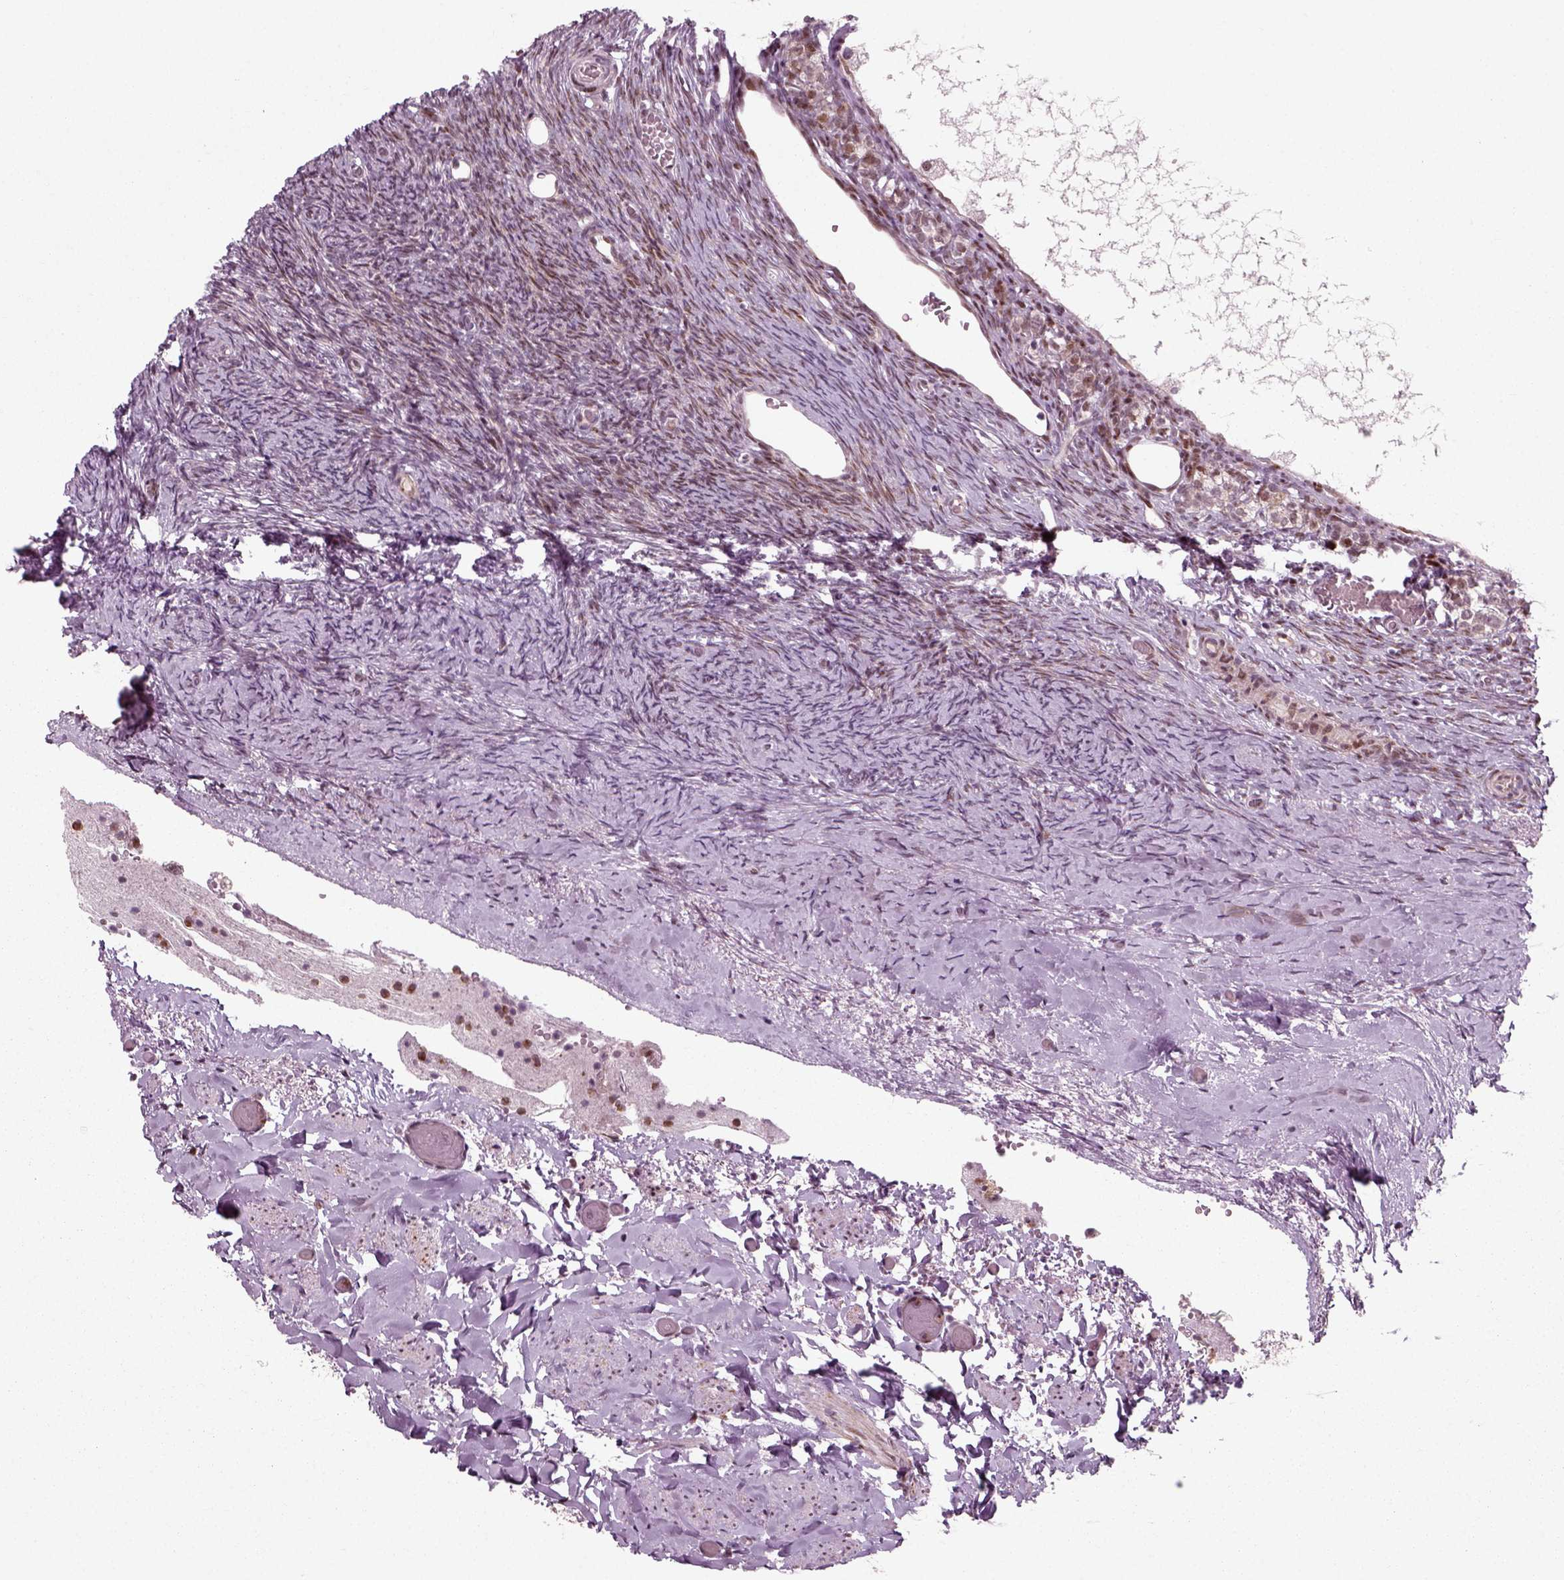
{"staining": {"intensity": "strong", "quantity": "<25%", "location": "cytoplasmic/membranous"}, "tissue": "ovary", "cell_type": "Follicle cells", "image_type": "normal", "snomed": [{"axis": "morphology", "description": "Normal tissue, NOS"}, {"axis": "topography", "description": "Ovary"}], "caption": "IHC staining of unremarkable ovary, which reveals medium levels of strong cytoplasmic/membranous staining in about <25% of follicle cells indicating strong cytoplasmic/membranous protein positivity. The staining was performed using DAB (3,3'-diaminobenzidine) (brown) for protein detection and nuclei were counterstained in hematoxylin (blue).", "gene": "CDC14A", "patient": {"sex": "female", "age": 39}}